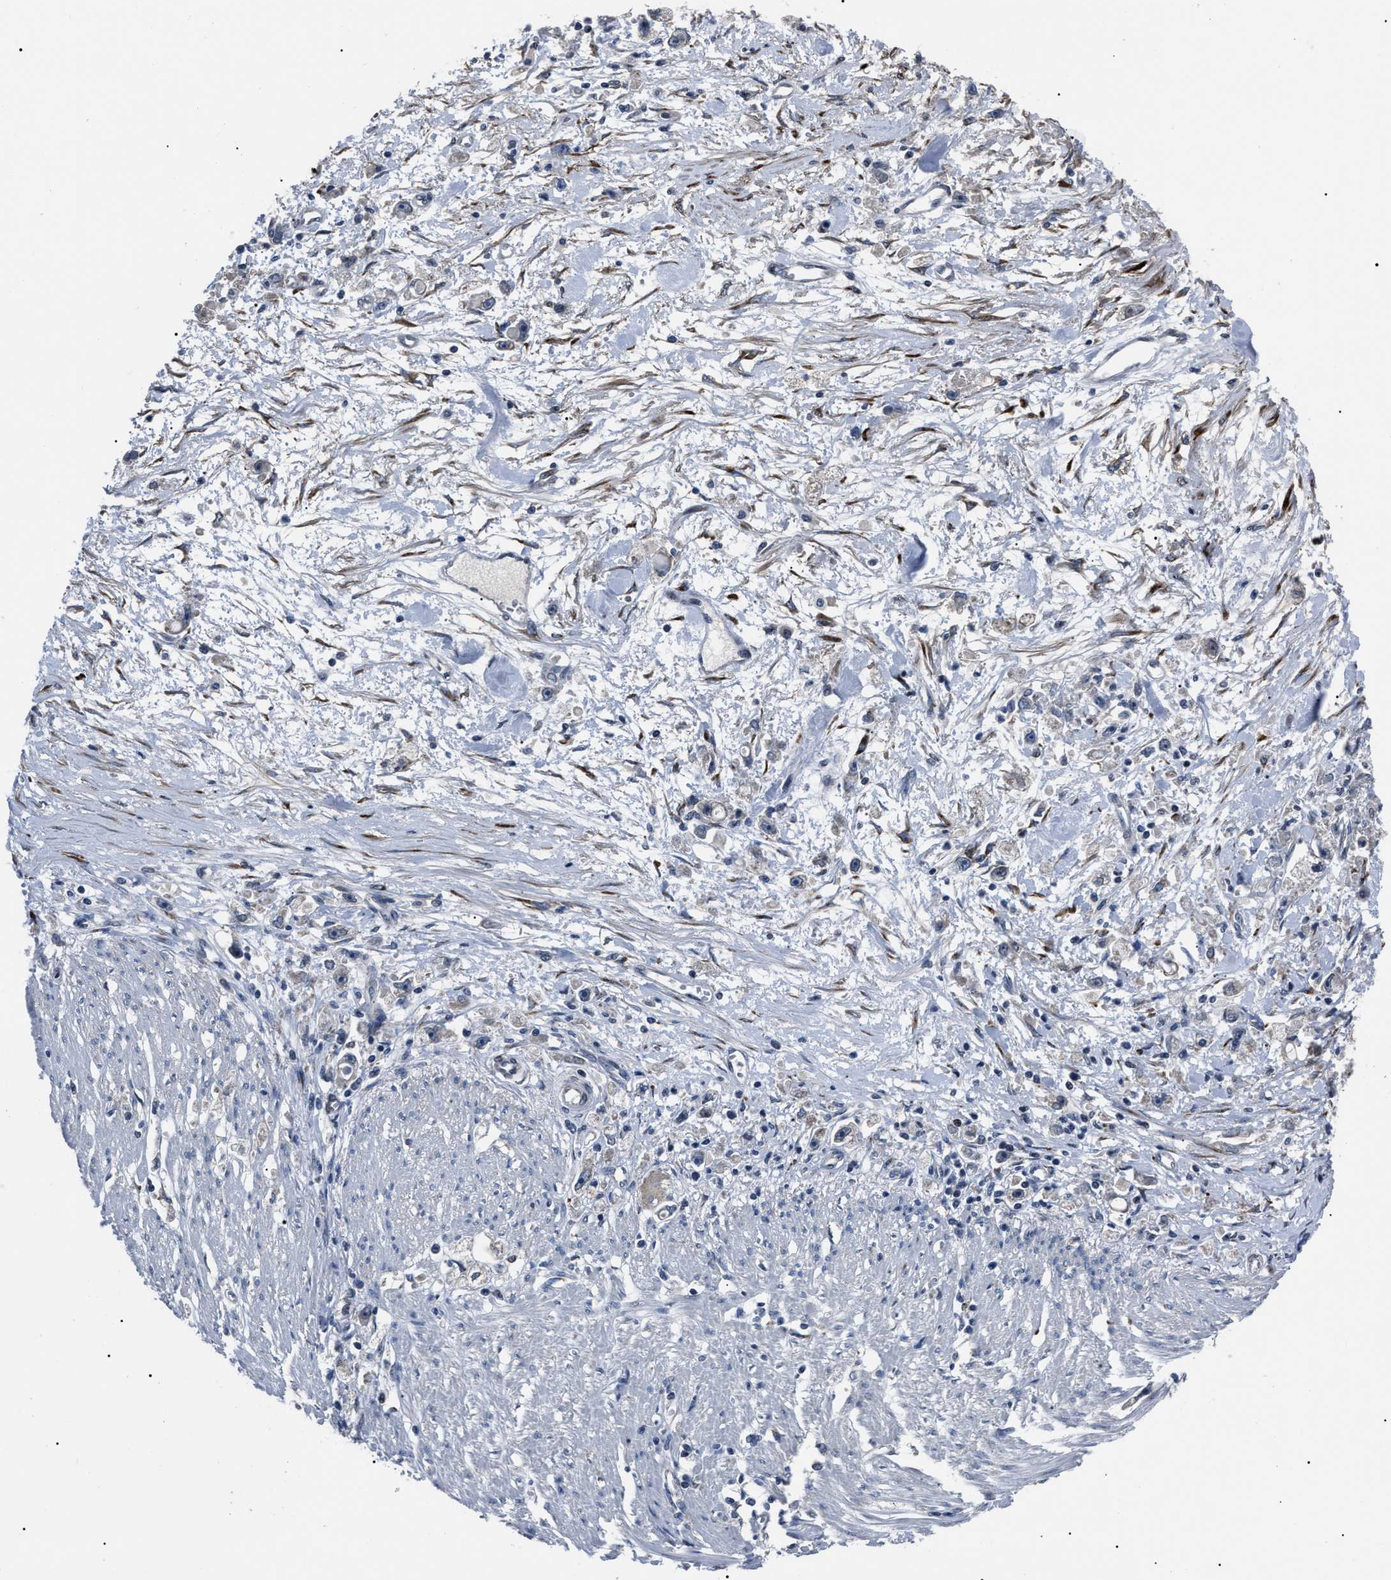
{"staining": {"intensity": "negative", "quantity": "none", "location": "none"}, "tissue": "stomach cancer", "cell_type": "Tumor cells", "image_type": "cancer", "snomed": [{"axis": "morphology", "description": "Adenocarcinoma, NOS"}, {"axis": "topography", "description": "Stomach"}], "caption": "IHC image of neoplastic tissue: stomach adenocarcinoma stained with DAB reveals no significant protein expression in tumor cells. (DAB IHC, high magnification).", "gene": "LRRC14", "patient": {"sex": "female", "age": 59}}